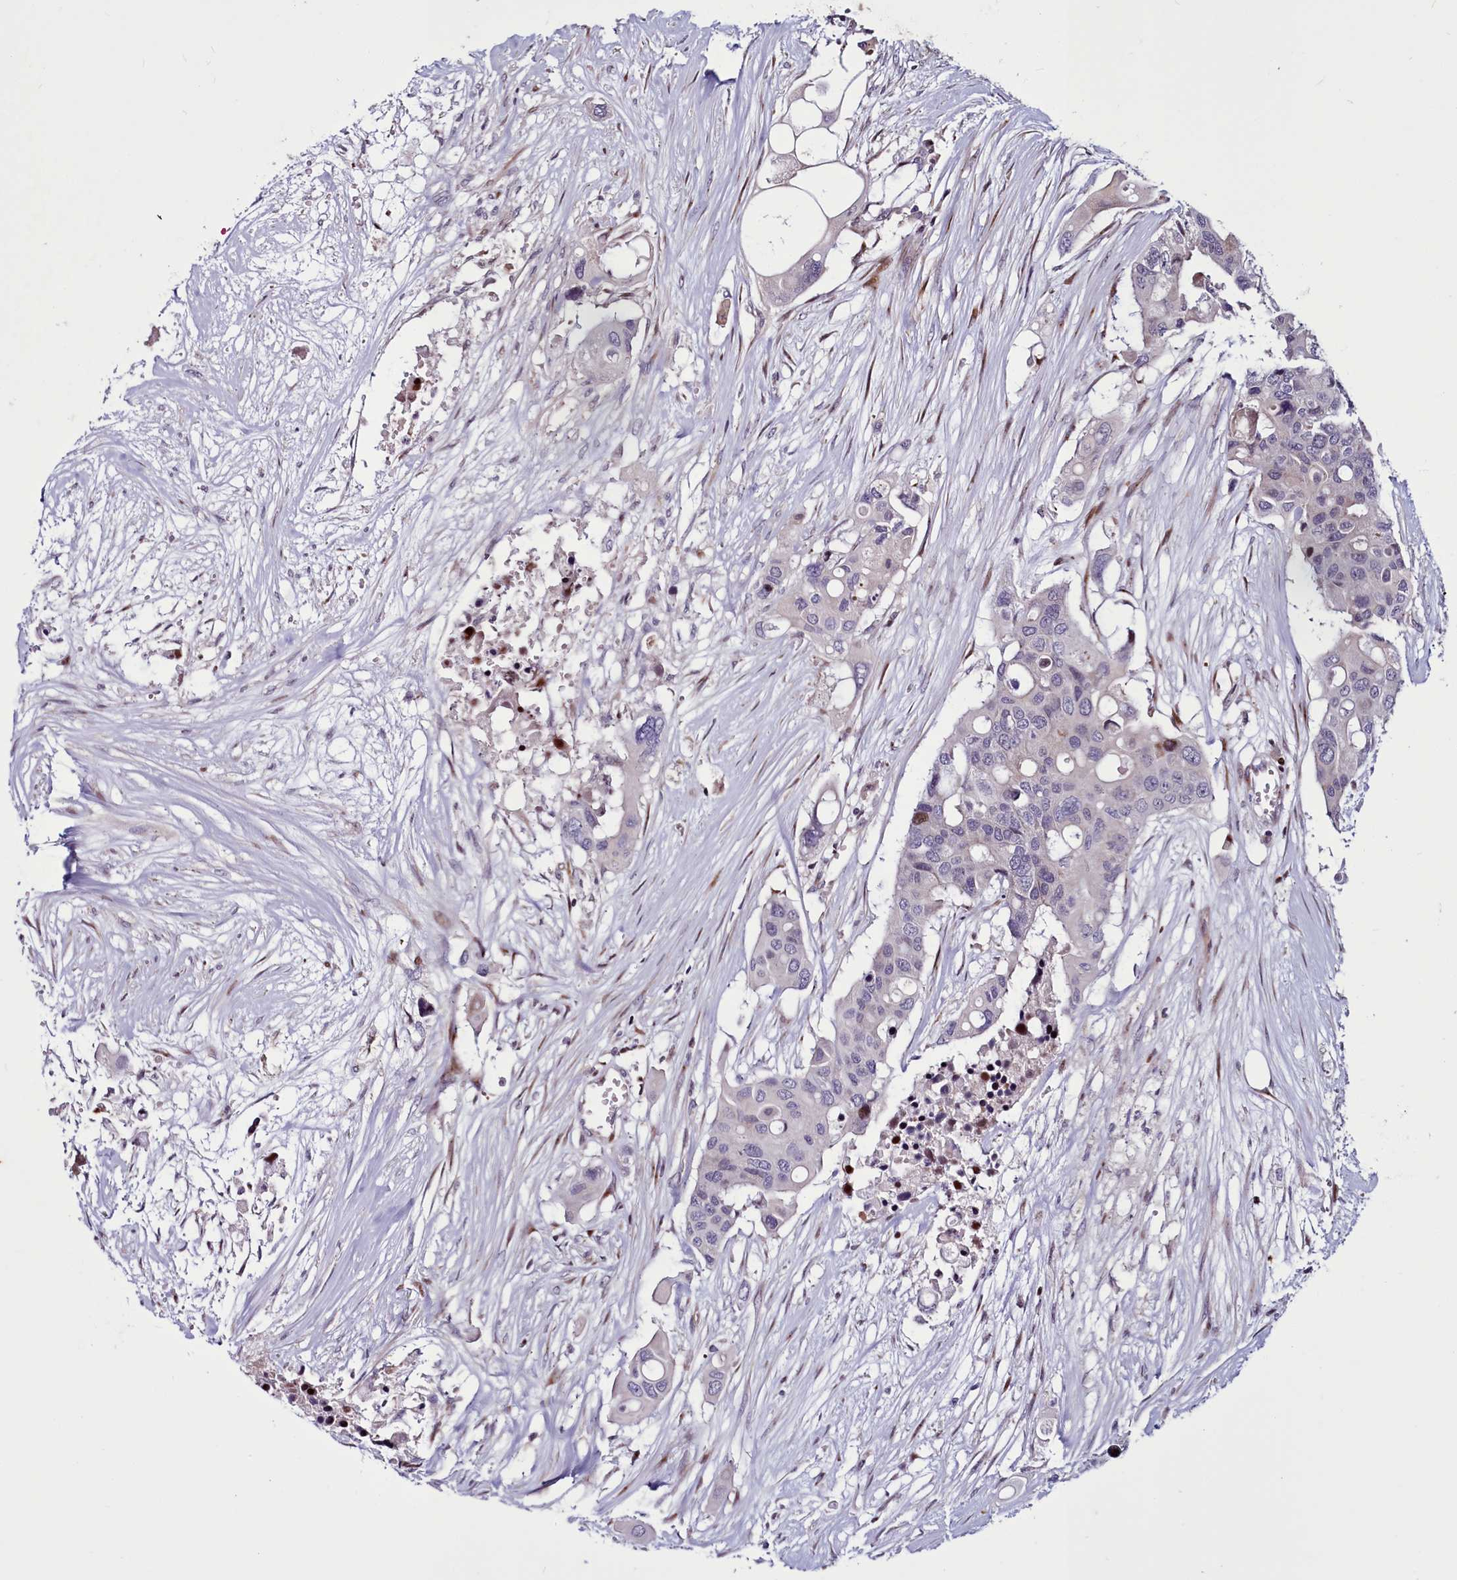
{"staining": {"intensity": "negative", "quantity": "none", "location": "none"}, "tissue": "colorectal cancer", "cell_type": "Tumor cells", "image_type": "cancer", "snomed": [{"axis": "morphology", "description": "Adenocarcinoma, NOS"}, {"axis": "topography", "description": "Colon"}], "caption": "DAB (3,3'-diaminobenzidine) immunohistochemical staining of human adenocarcinoma (colorectal) demonstrates no significant staining in tumor cells.", "gene": "WBP11", "patient": {"sex": "male", "age": 77}}